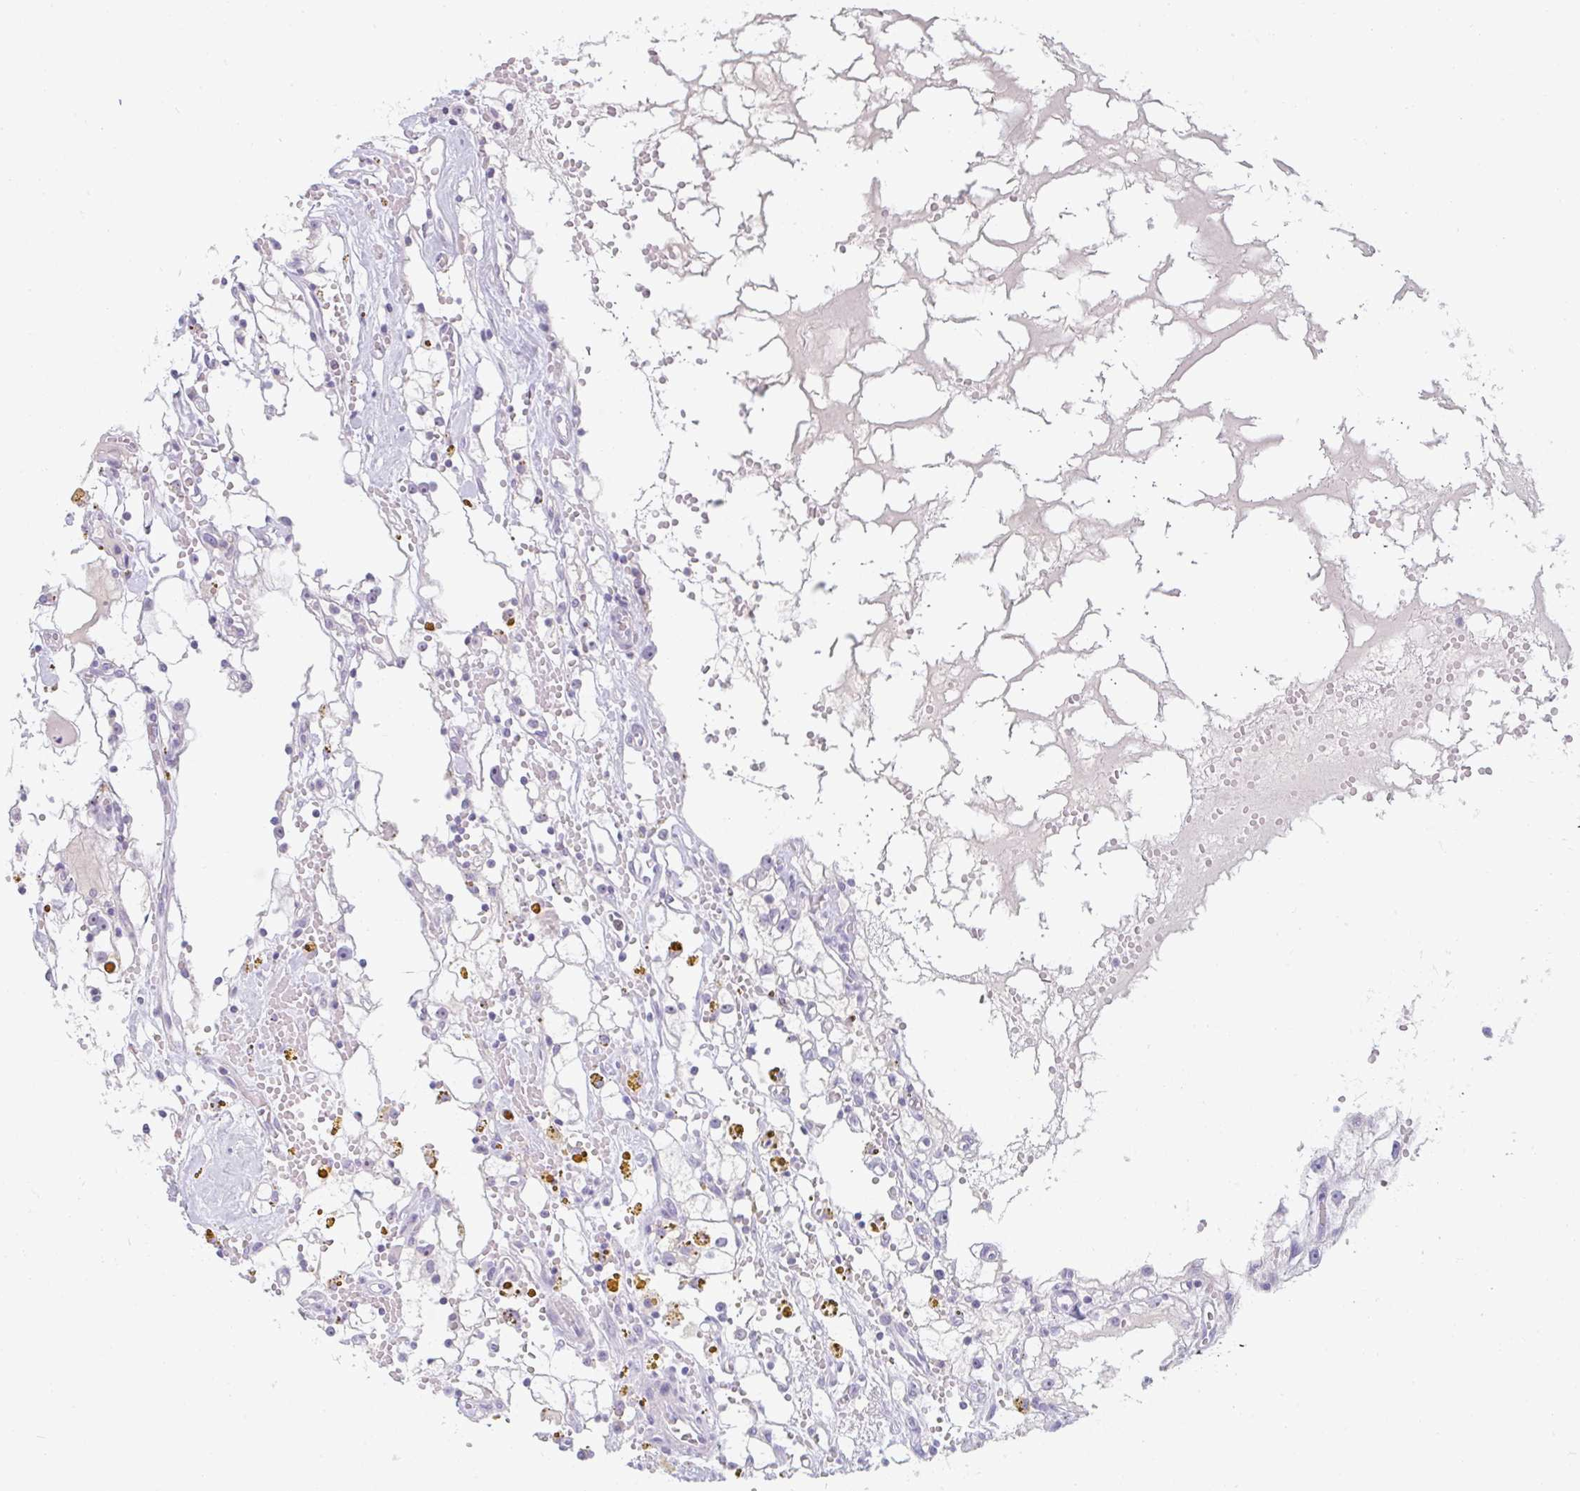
{"staining": {"intensity": "negative", "quantity": "none", "location": "none"}, "tissue": "renal cancer", "cell_type": "Tumor cells", "image_type": "cancer", "snomed": [{"axis": "morphology", "description": "Adenocarcinoma, NOS"}, {"axis": "topography", "description": "Kidney"}], "caption": "Image shows no significant protein expression in tumor cells of adenocarcinoma (renal). Brightfield microscopy of immunohistochemistry (IHC) stained with DAB (3,3'-diaminobenzidine) (brown) and hematoxylin (blue), captured at high magnification.", "gene": "PPFIA4", "patient": {"sex": "male", "age": 56}}